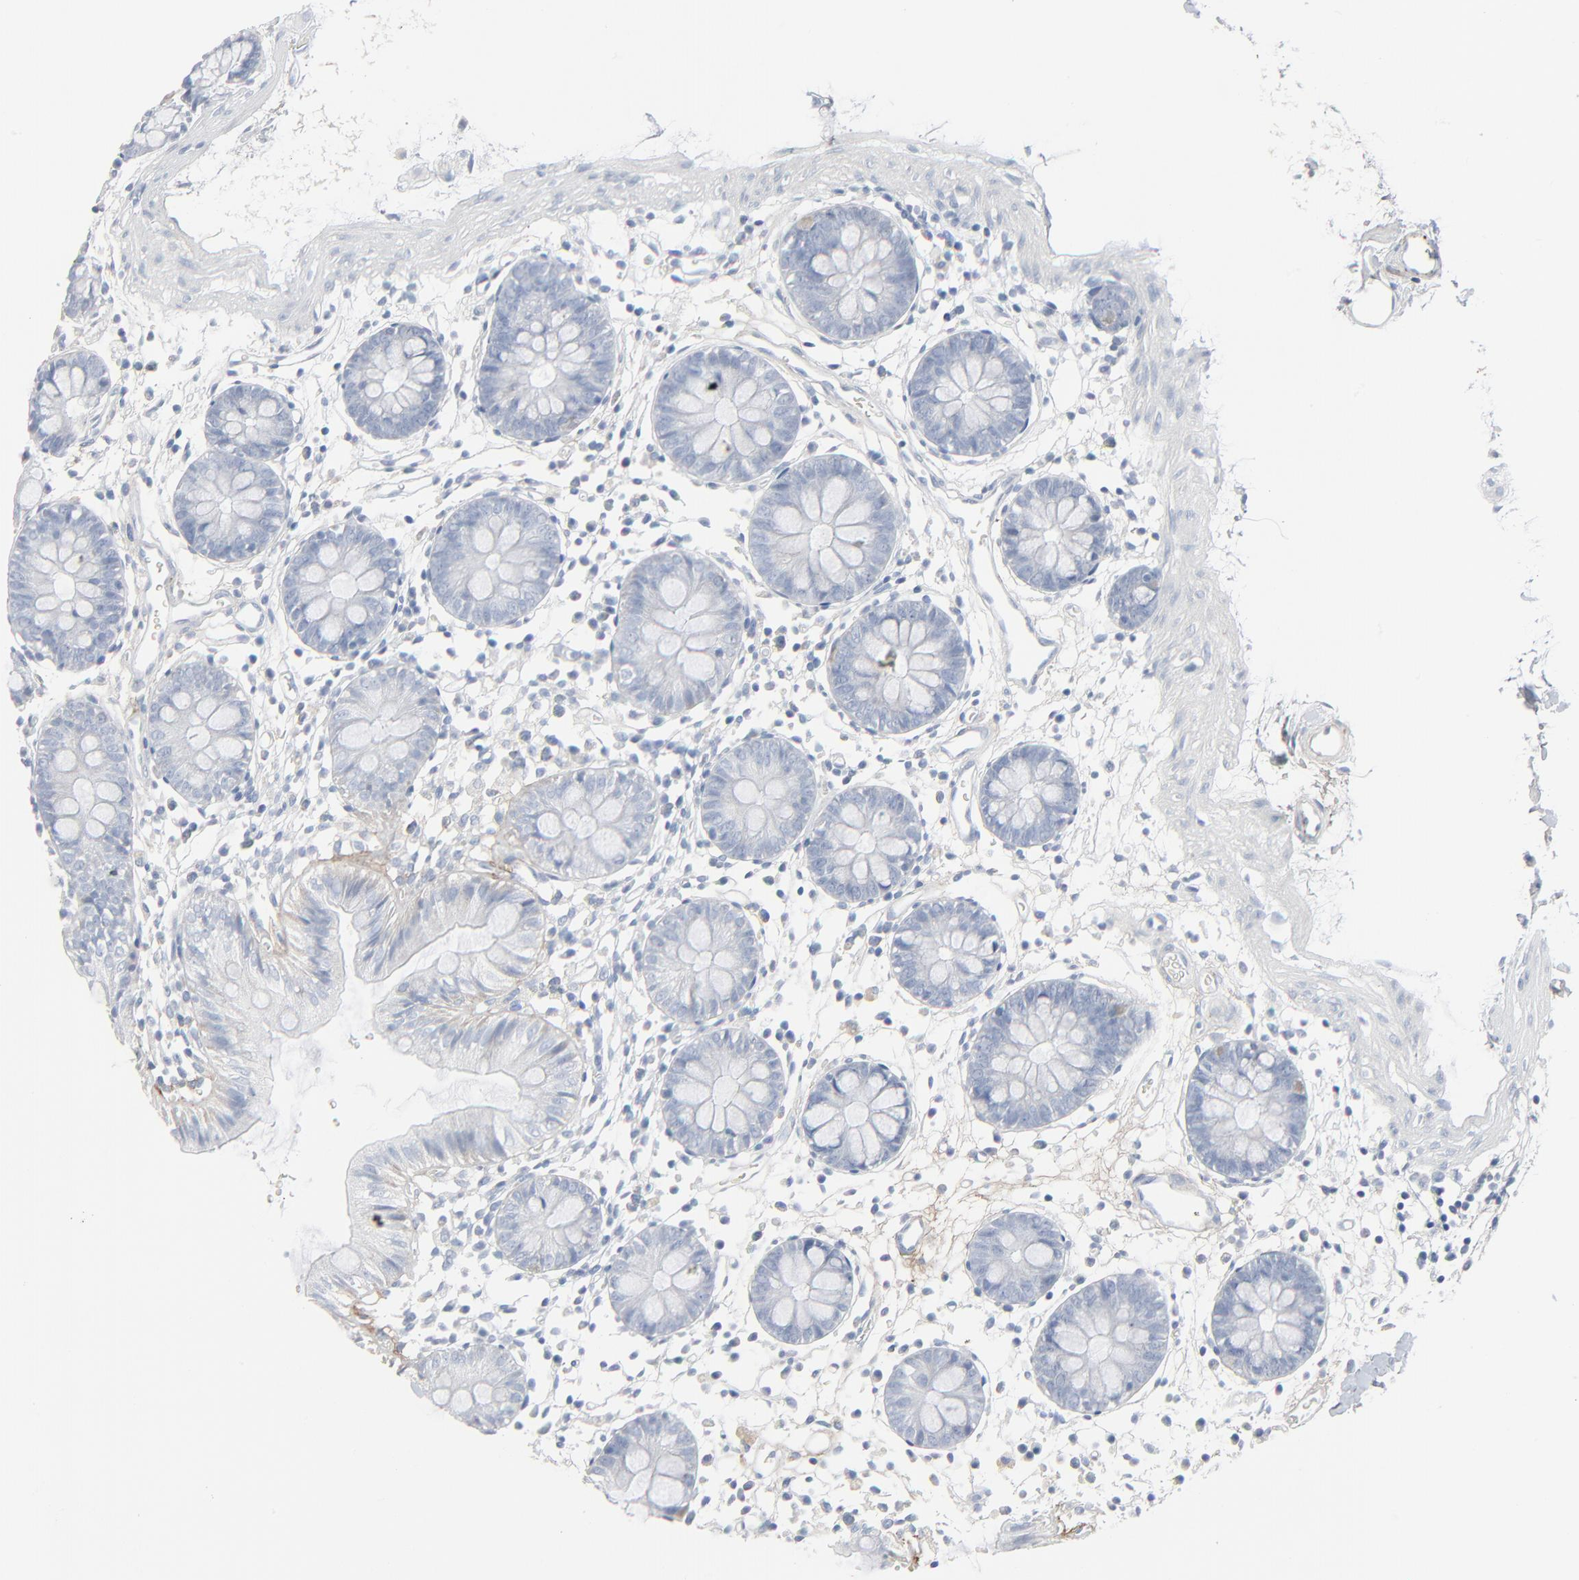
{"staining": {"intensity": "negative", "quantity": "none", "location": "none"}, "tissue": "colon", "cell_type": "Endothelial cells", "image_type": "normal", "snomed": [{"axis": "morphology", "description": "Normal tissue, NOS"}, {"axis": "topography", "description": "Colon"}], "caption": "The histopathology image shows no significant positivity in endothelial cells of colon.", "gene": "BGN", "patient": {"sex": "male", "age": 14}}